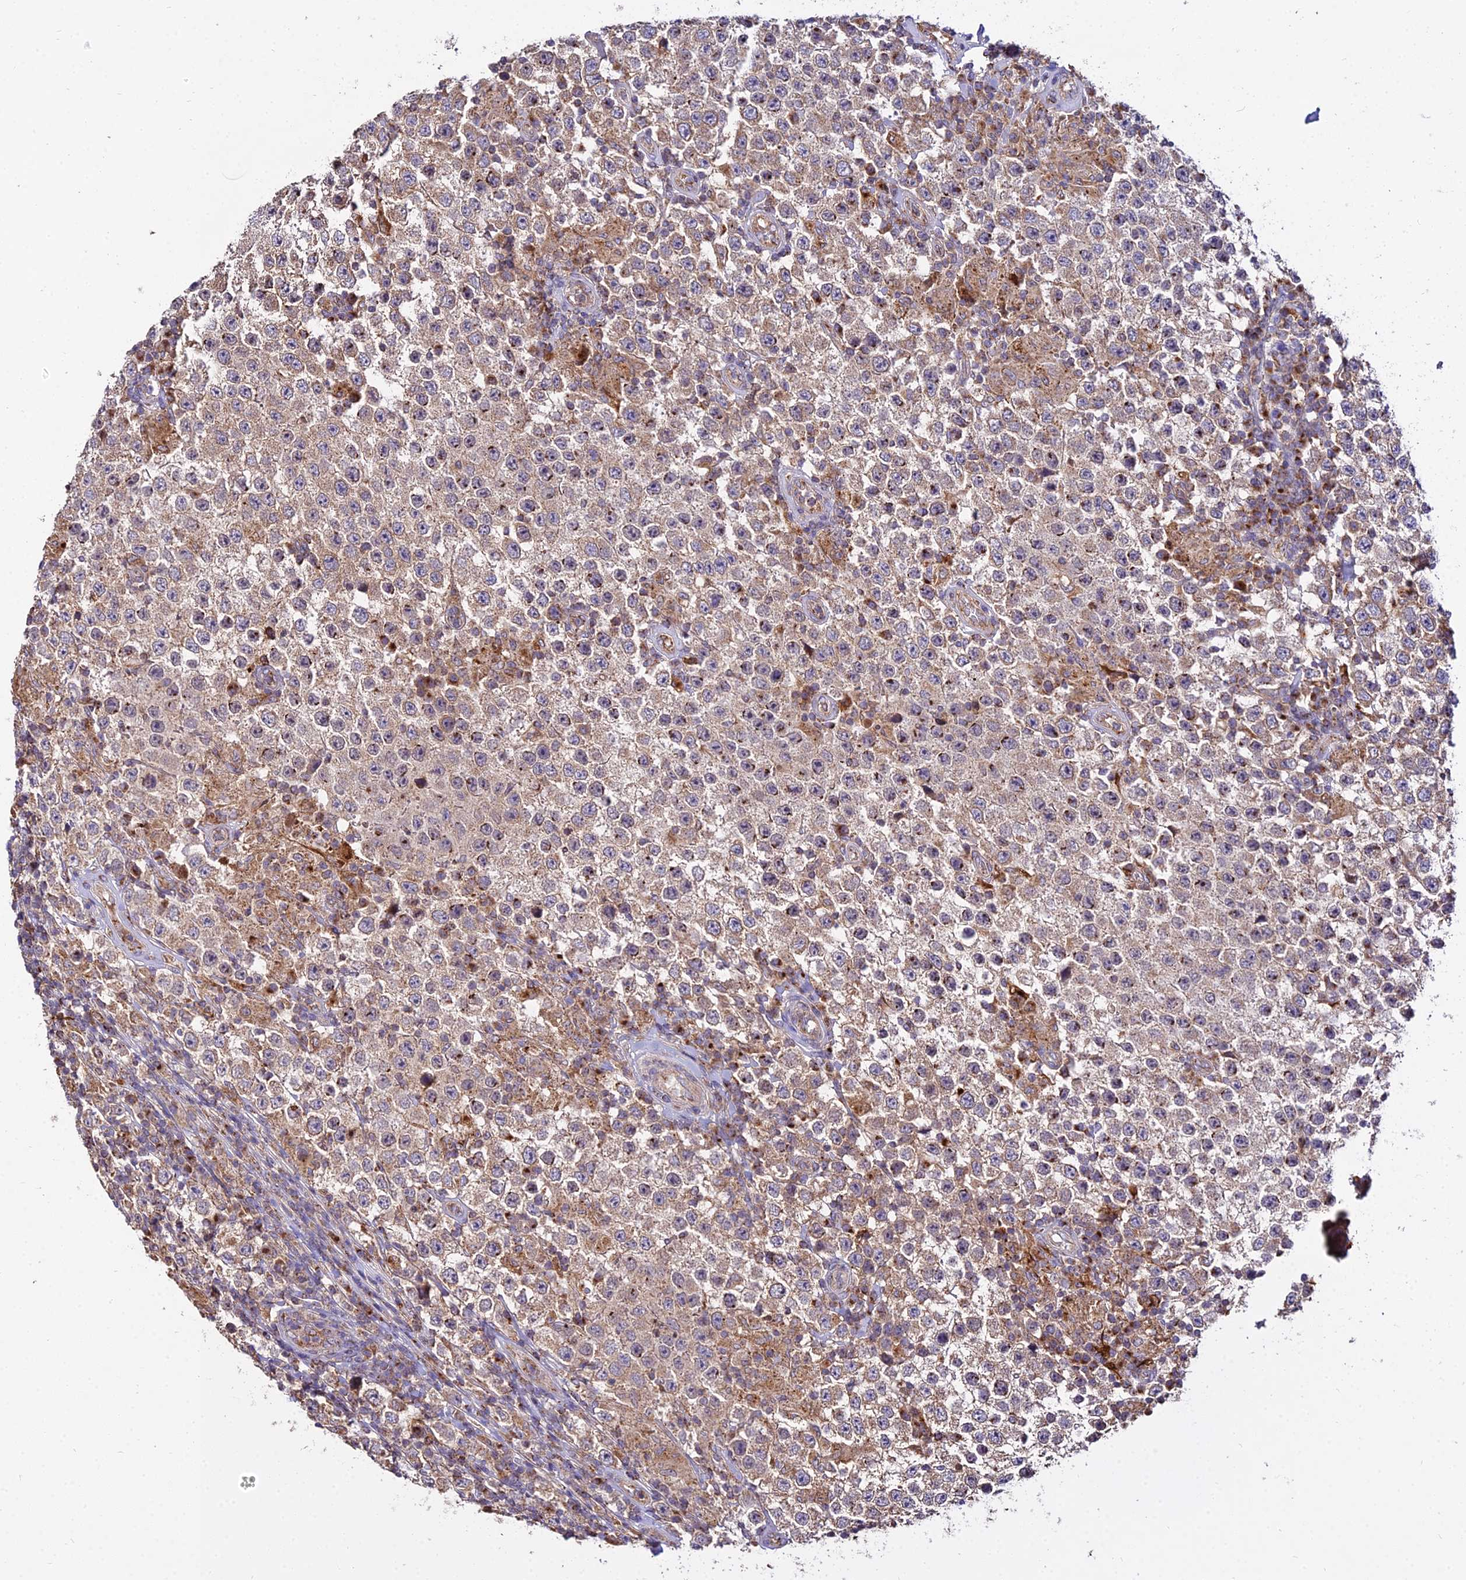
{"staining": {"intensity": "moderate", "quantity": "<25%", "location": "cytoplasmic/membranous"}, "tissue": "testis cancer", "cell_type": "Tumor cells", "image_type": "cancer", "snomed": [{"axis": "morphology", "description": "Normal tissue, NOS"}, {"axis": "morphology", "description": "Urothelial carcinoma, High grade"}, {"axis": "morphology", "description": "Seminoma, NOS"}, {"axis": "morphology", "description": "Carcinoma, Embryonal, NOS"}, {"axis": "topography", "description": "Urinary bladder"}, {"axis": "topography", "description": "Testis"}], "caption": "Testis cancer stained with a protein marker reveals moderate staining in tumor cells.", "gene": "PEX19", "patient": {"sex": "male", "age": 41}}